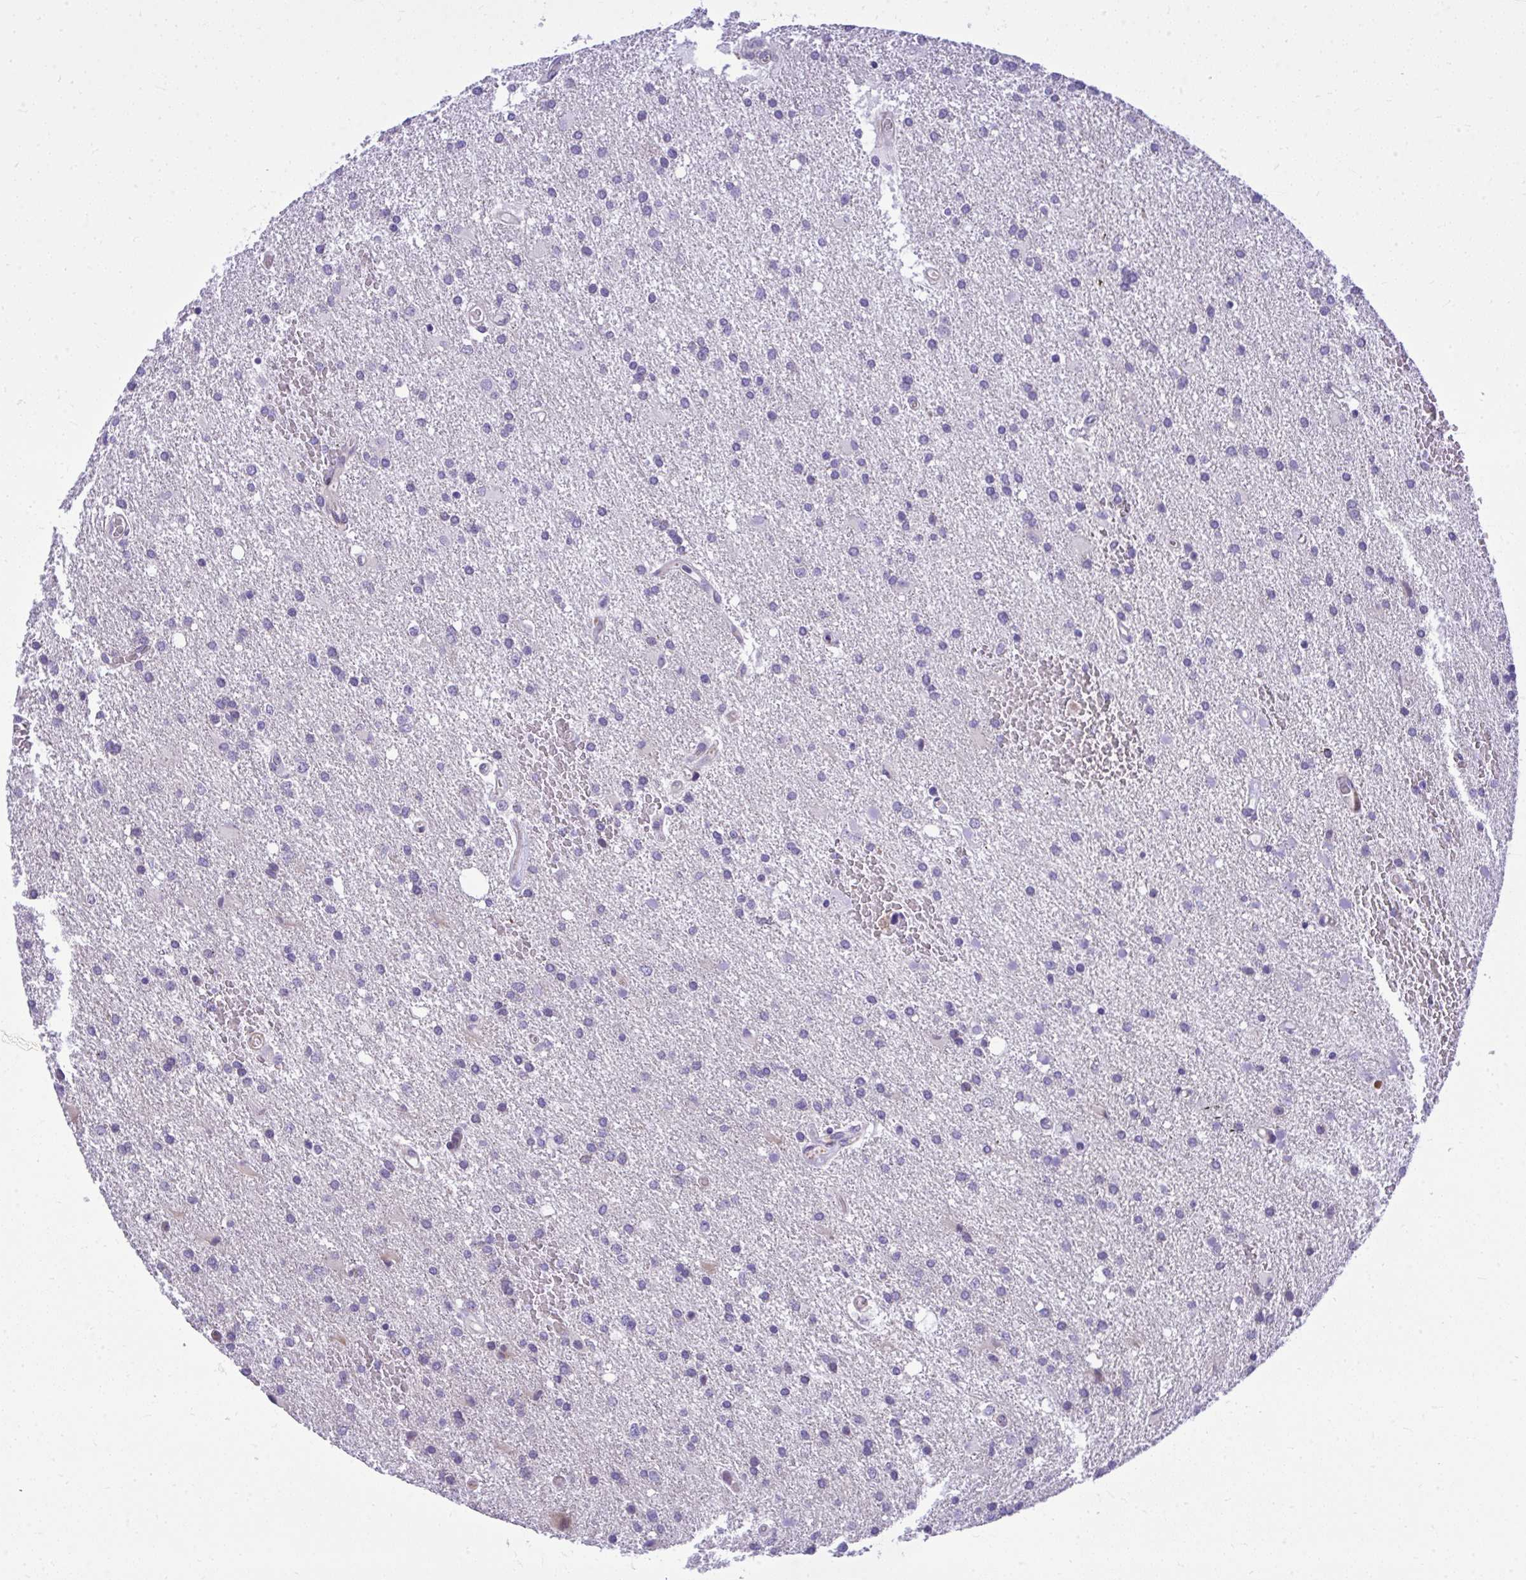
{"staining": {"intensity": "negative", "quantity": "none", "location": "none"}, "tissue": "glioma", "cell_type": "Tumor cells", "image_type": "cancer", "snomed": [{"axis": "morphology", "description": "Glioma, malignant, High grade"}, {"axis": "topography", "description": "Brain"}], "caption": "High power microscopy histopathology image of an immunohistochemistry (IHC) micrograph of high-grade glioma (malignant), revealing no significant expression in tumor cells.", "gene": "GRK4", "patient": {"sex": "male", "age": 68}}